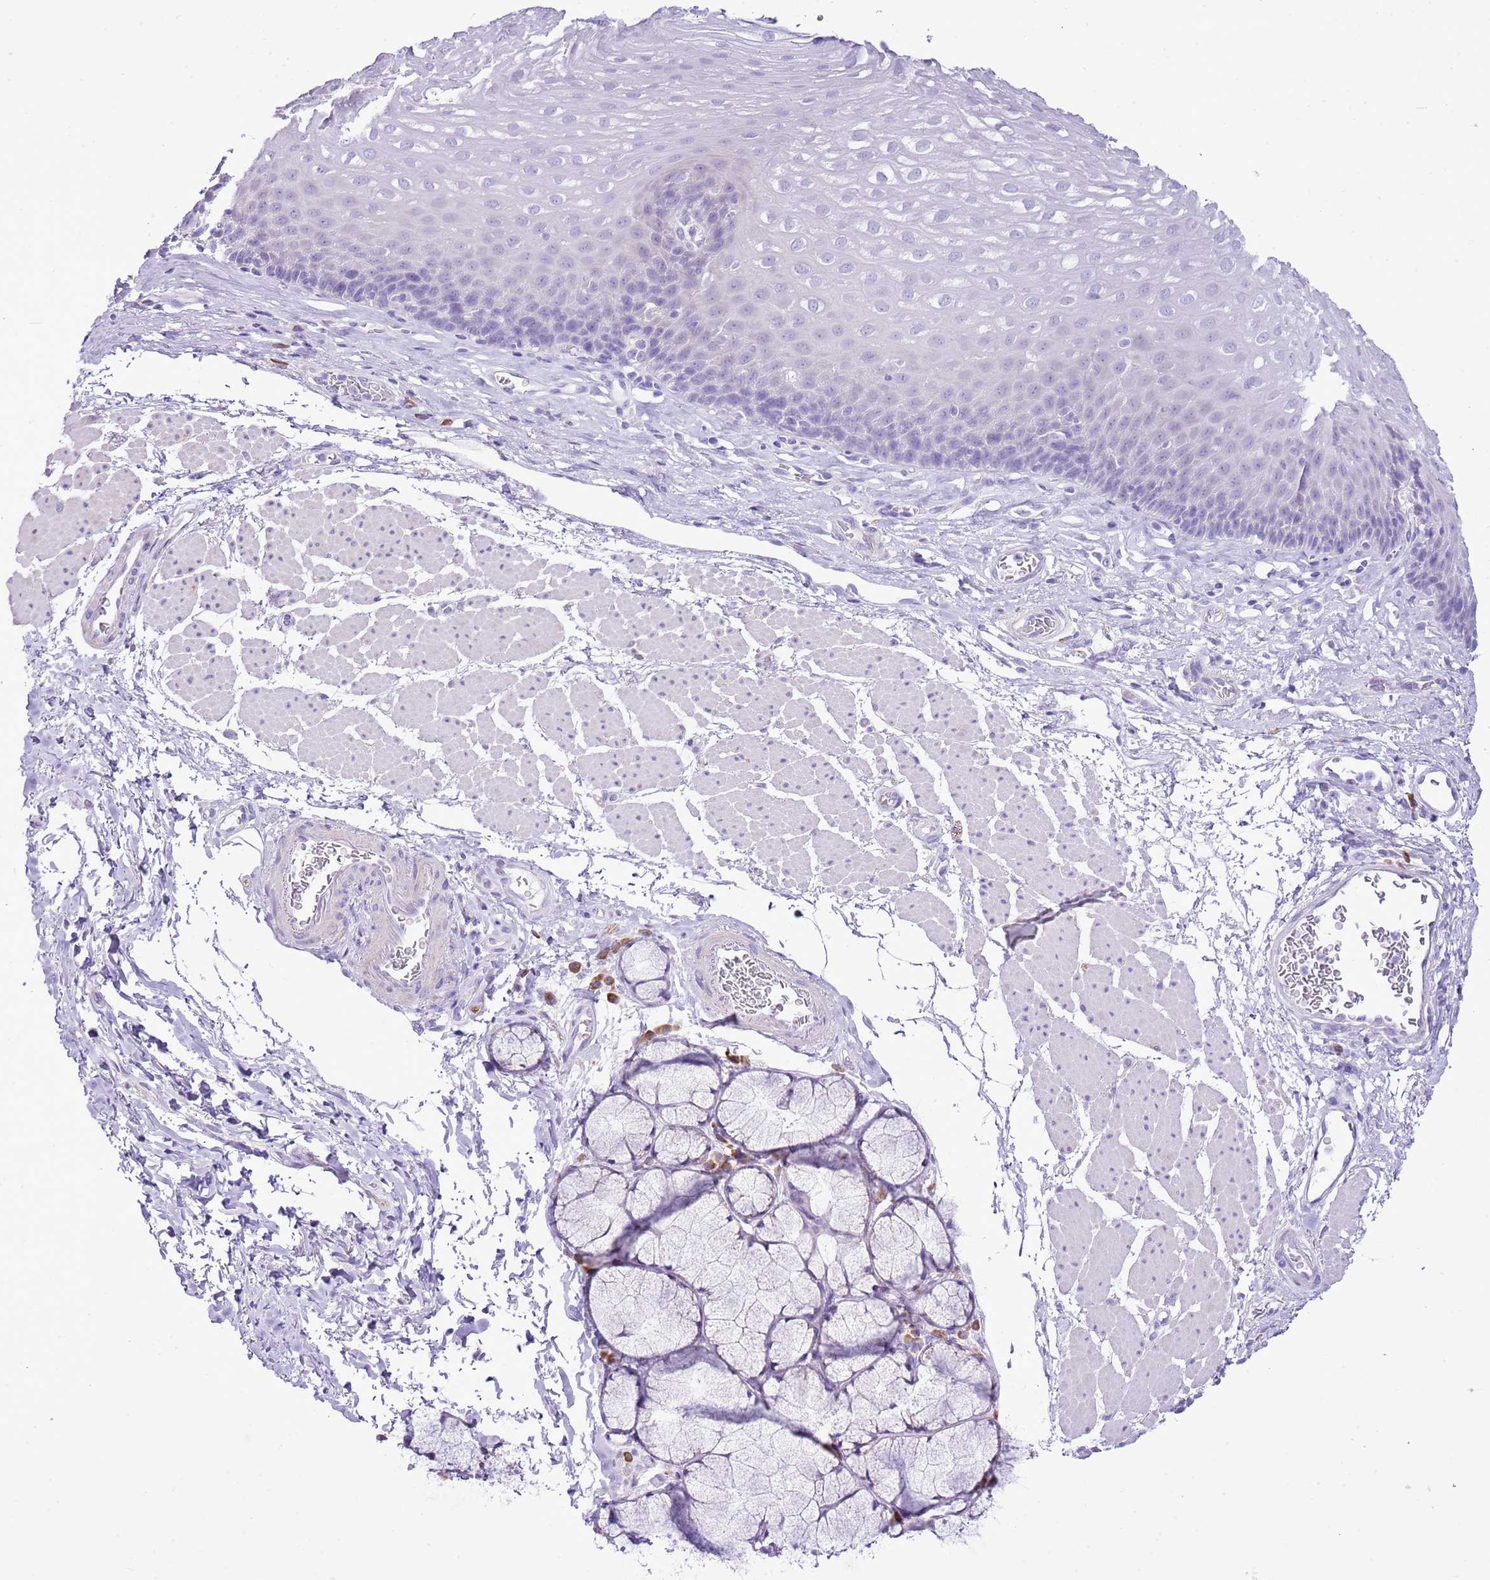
{"staining": {"intensity": "negative", "quantity": "none", "location": "none"}, "tissue": "esophagus", "cell_type": "Squamous epithelial cells", "image_type": "normal", "snomed": [{"axis": "morphology", "description": "Normal tissue, NOS"}, {"axis": "topography", "description": "Esophagus"}], "caption": "This is a photomicrograph of immunohistochemistry staining of benign esophagus, which shows no expression in squamous epithelial cells.", "gene": "AAR2", "patient": {"sex": "female", "age": 66}}